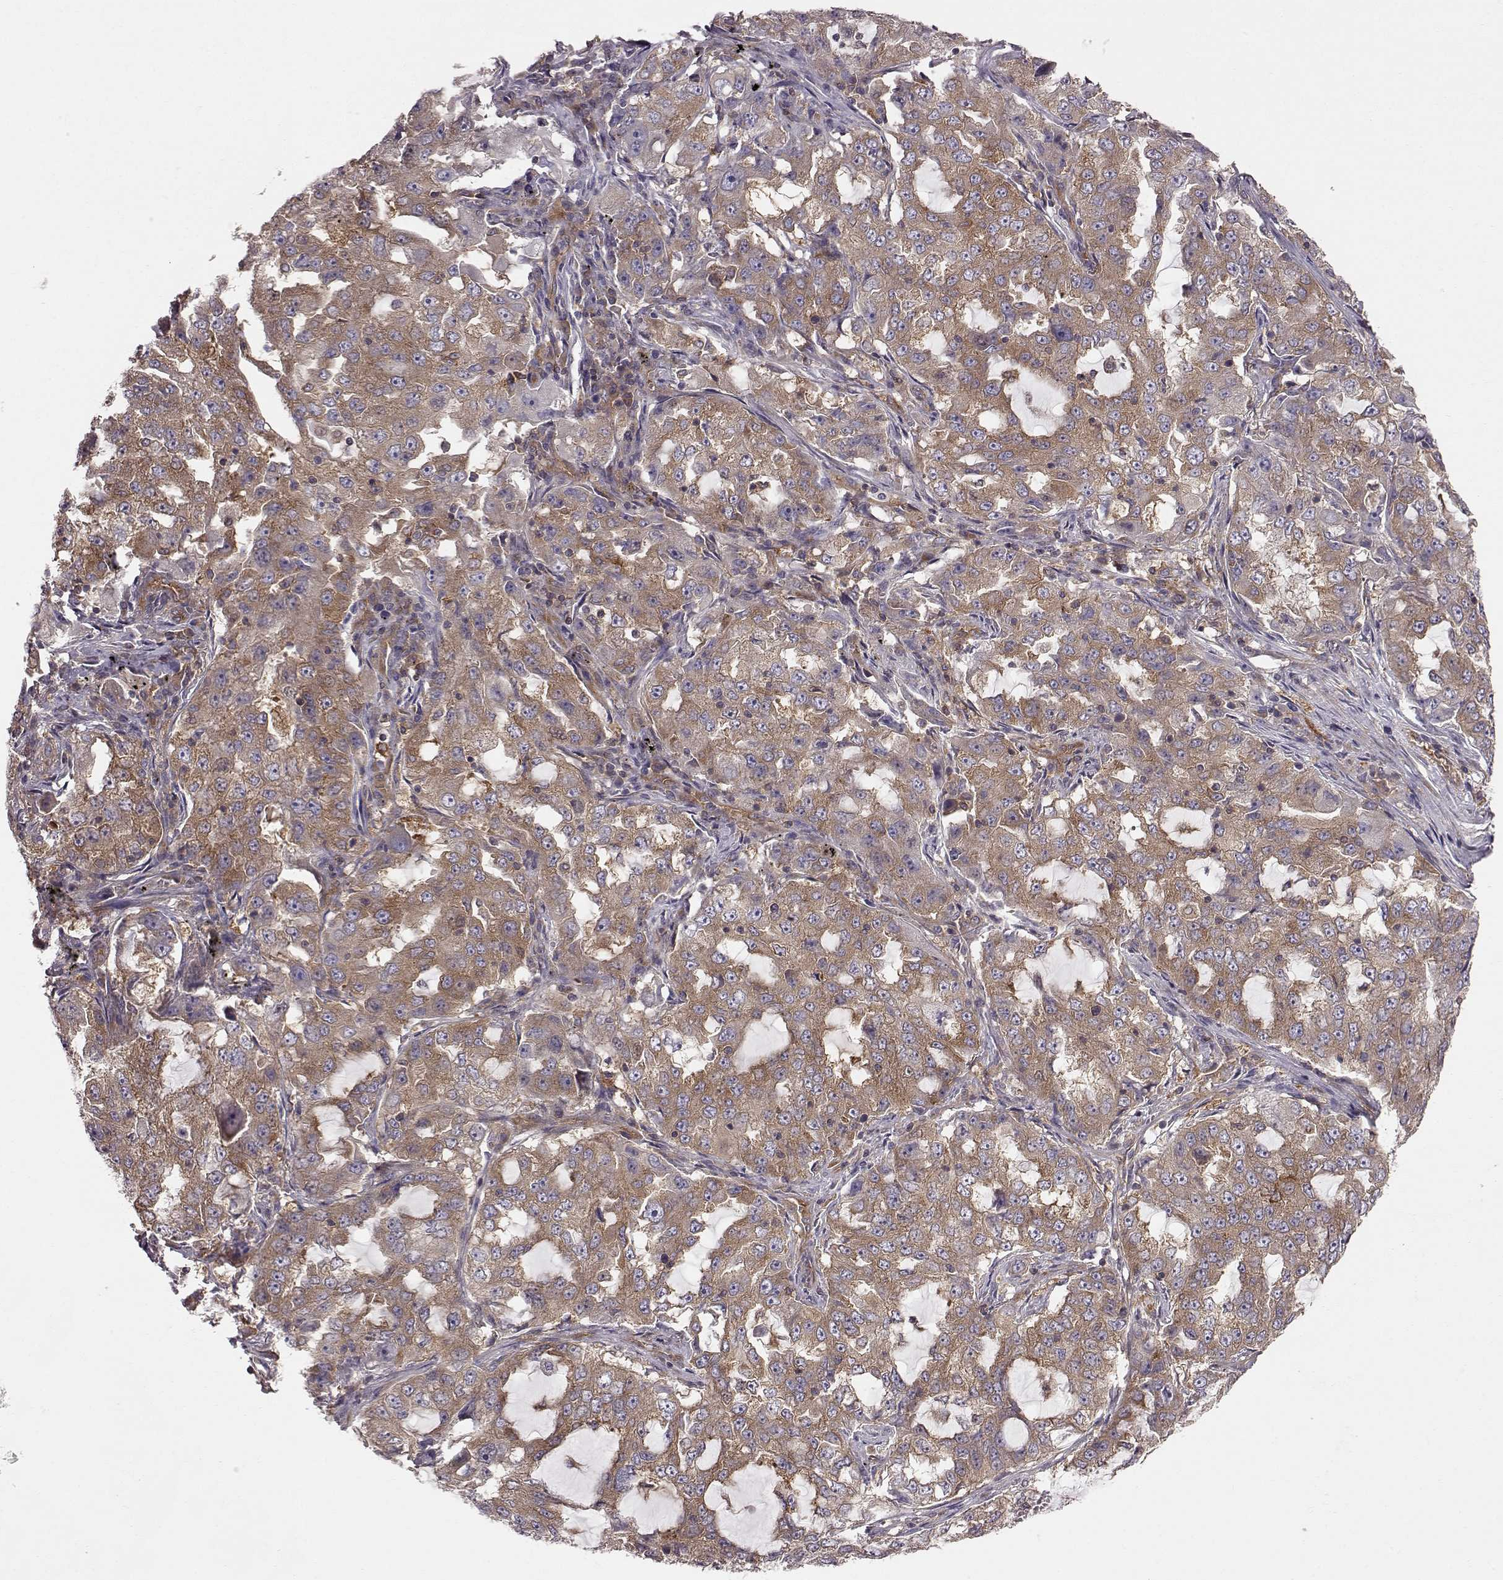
{"staining": {"intensity": "moderate", "quantity": ">75%", "location": "cytoplasmic/membranous"}, "tissue": "lung cancer", "cell_type": "Tumor cells", "image_type": "cancer", "snomed": [{"axis": "morphology", "description": "Adenocarcinoma, NOS"}, {"axis": "topography", "description": "Lung"}], "caption": "High-power microscopy captured an immunohistochemistry histopathology image of lung adenocarcinoma, revealing moderate cytoplasmic/membranous positivity in approximately >75% of tumor cells.", "gene": "RABGAP1", "patient": {"sex": "female", "age": 61}}